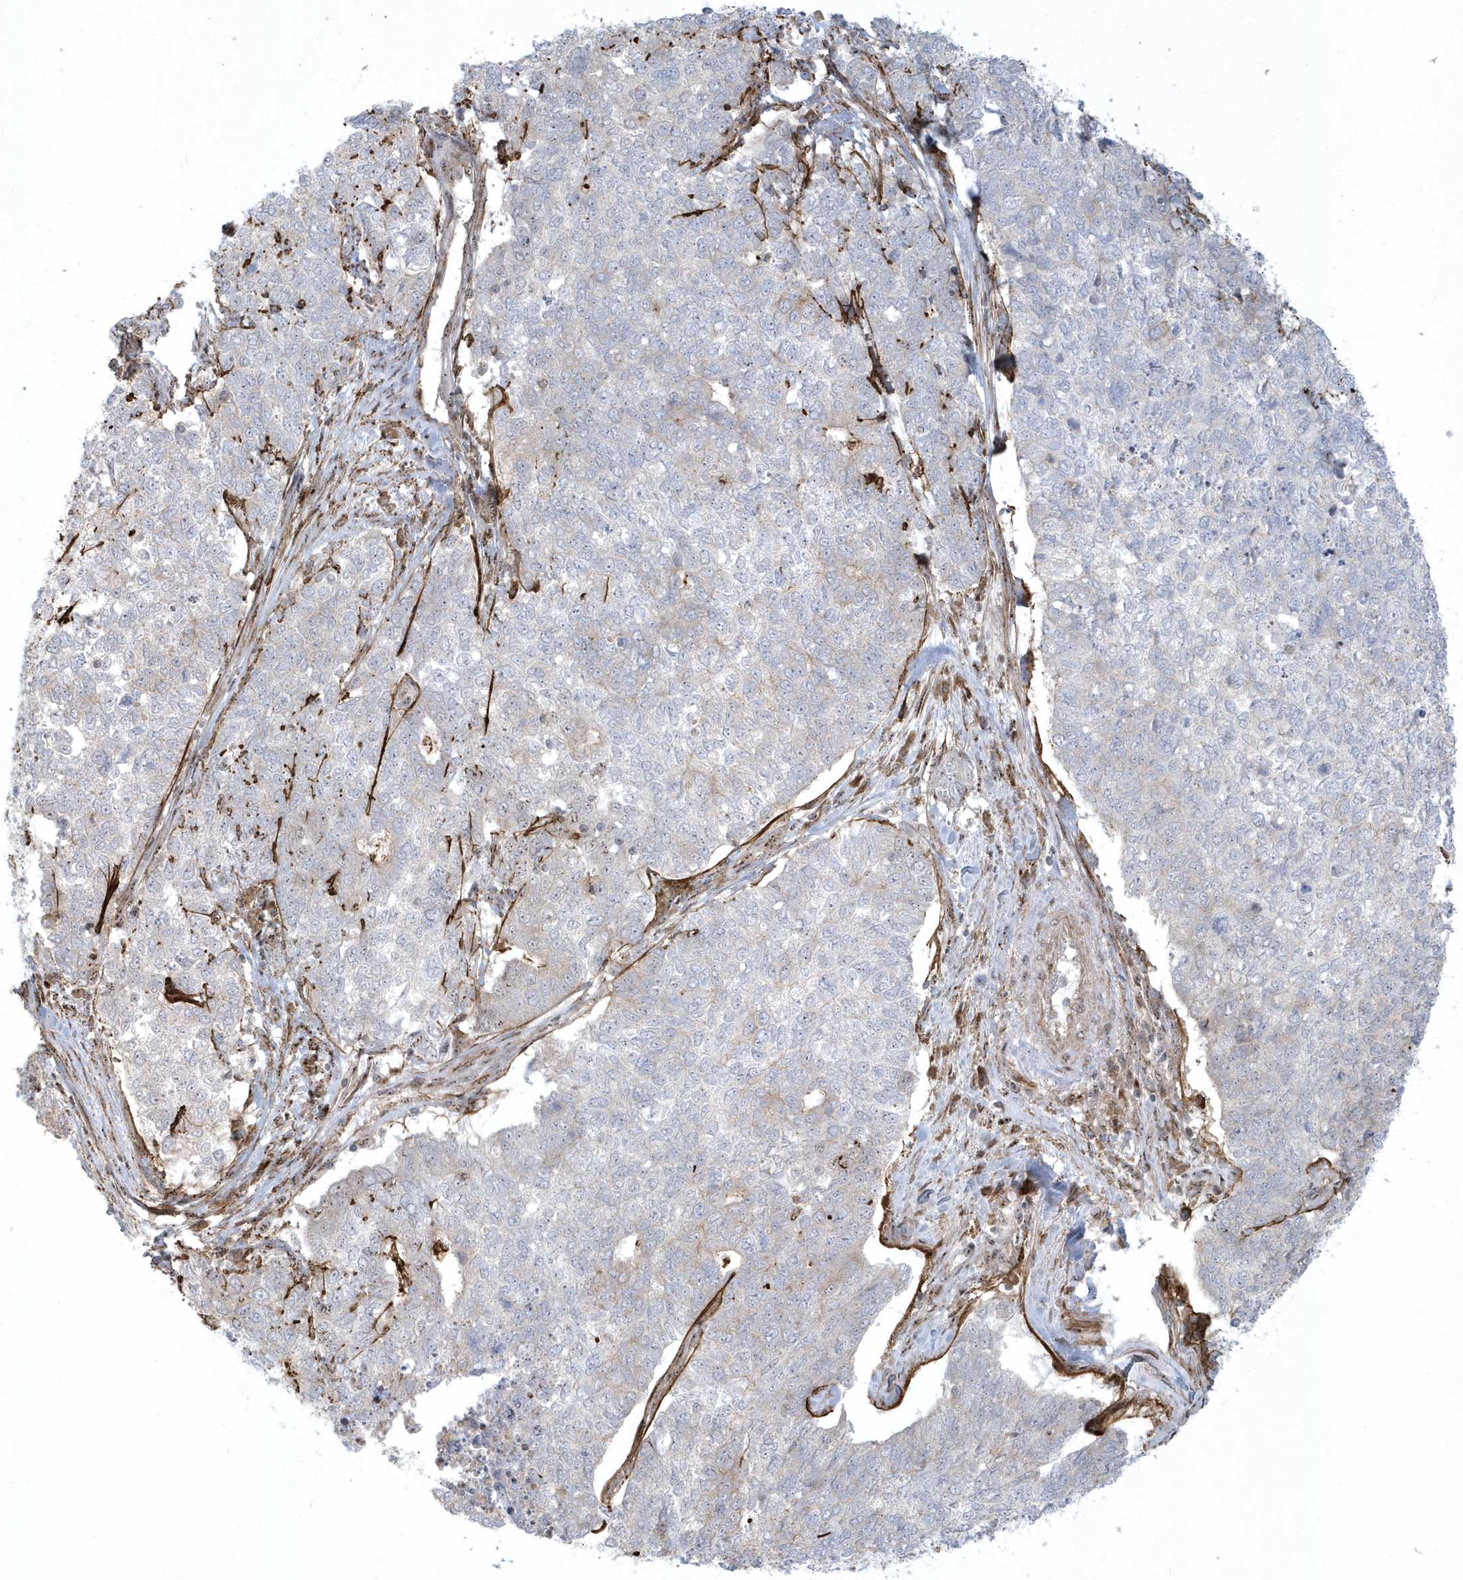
{"staining": {"intensity": "negative", "quantity": "none", "location": "none"}, "tissue": "cervical cancer", "cell_type": "Tumor cells", "image_type": "cancer", "snomed": [{"axis": "morphology", "description": "Squamous cell carcinoma, NOS"}, {"axis": "topography", "description": "Cervix"}], "caption": "The histopathology image shows no staining of tumor cells in cervical cancer. The staining was performed using DAB (3,3'-diaminobenzidine) to visualize the protein expression in brown, while the nuclei were stained in blue with hematoxylin (Magnification: 20x).", "gene": "MASP2", "patient": {"sex": "female", "age": 63}}